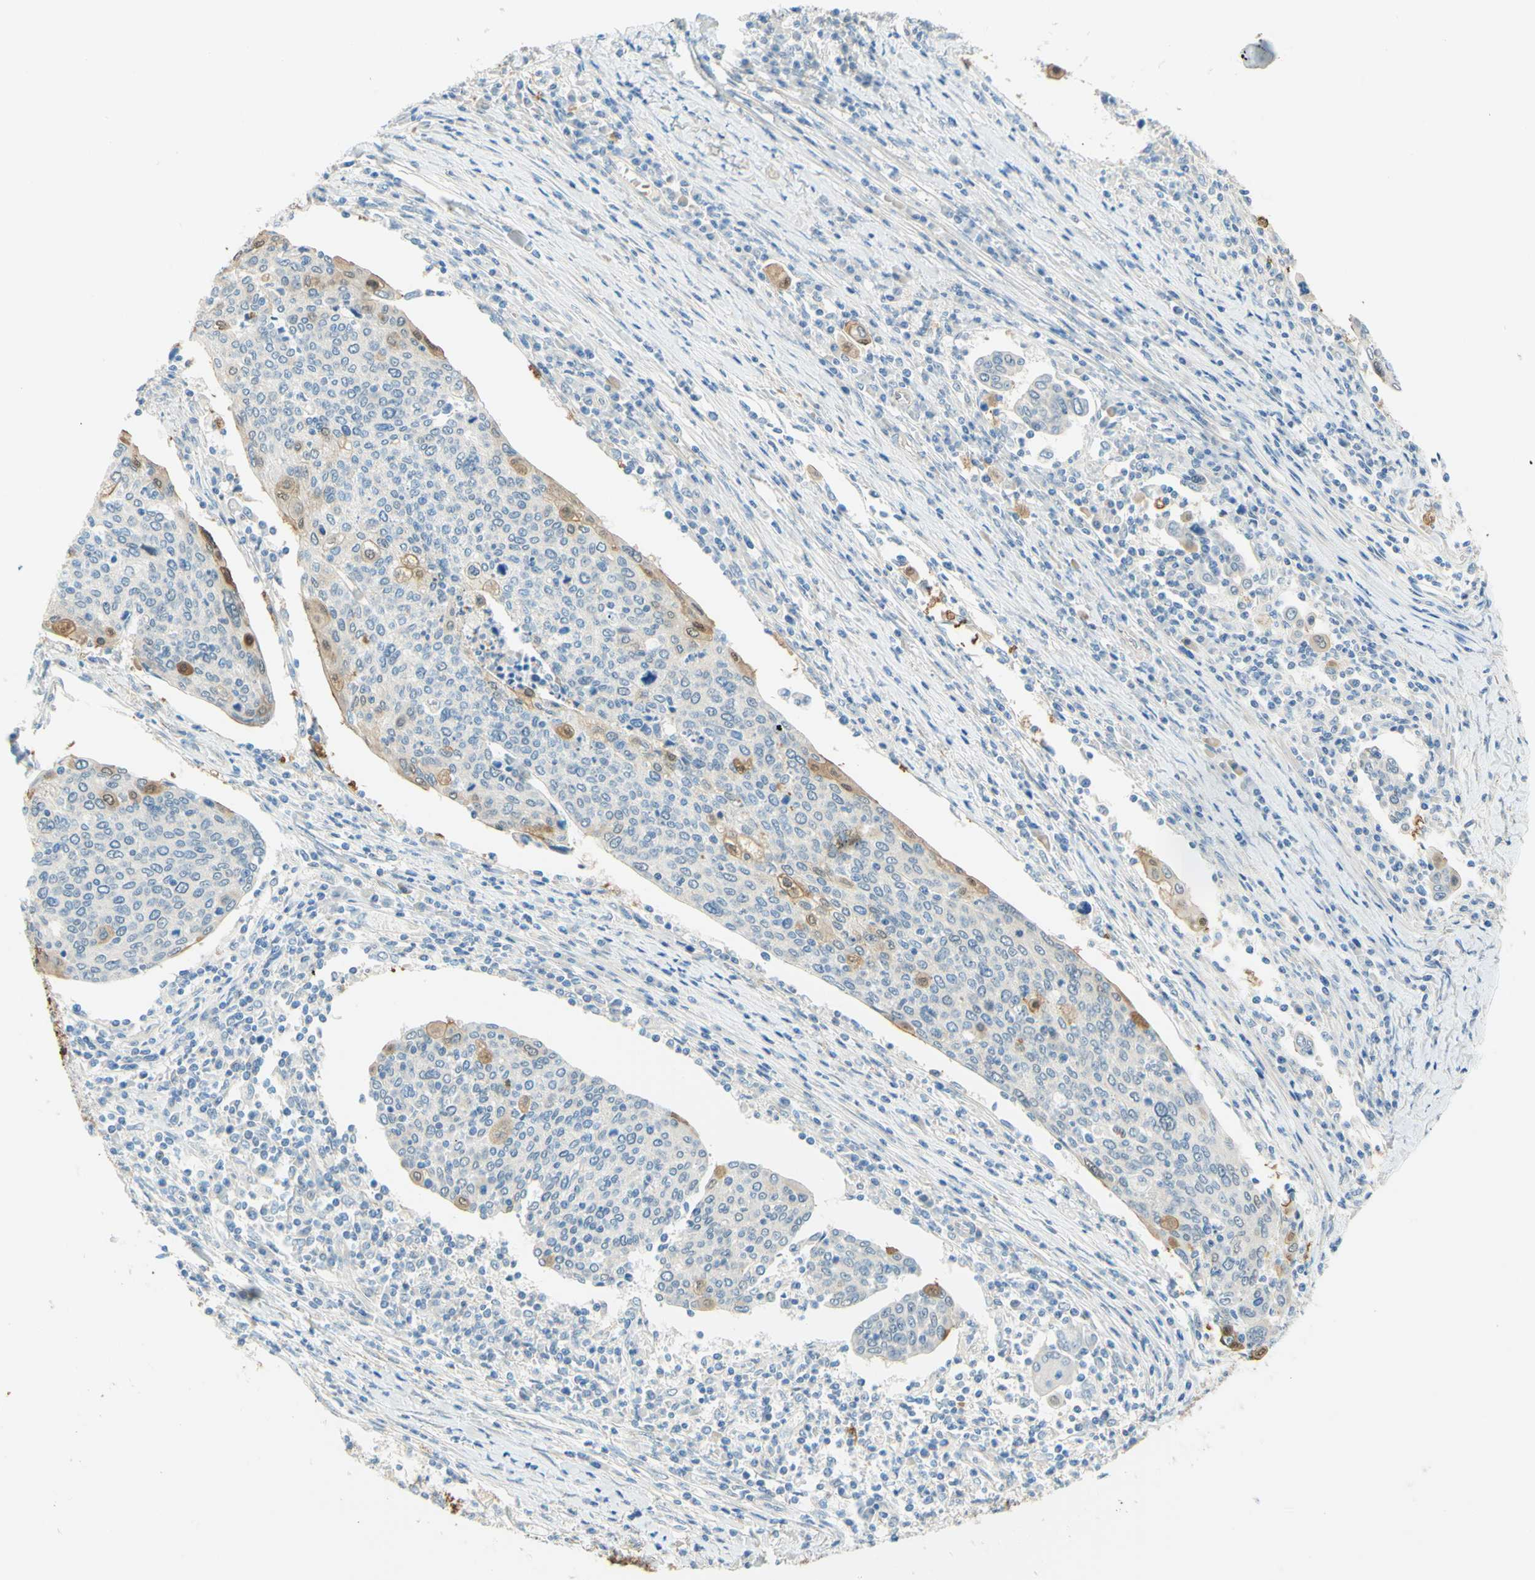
{"staining": {"intensity": "moderate", "quantity": "<25%", "location": "cytoplasmic/membranous,nuclear"}, "tissue": "cervical cancer", "cell_type": "Tumor cells", "image_type": "cancer", "snomed": [{"axis": "morphology", "description": "Squamous cell carcinoma, NOS"}, {"axis": "topography", "description": "Cervix"}], "caption": "Protein staining displays moderate cytoplasmic/membranous and nuclear positivity in approximately <25% of tumor cells in squamous cell carcinoma (cervical). The protein is stained brown, and the nuclei are stained in blue (DAB IHC with brightfield microscopy, high magnification).", "gene": "ENTREP2", "patient": {"sex": "female", "age": 40}}